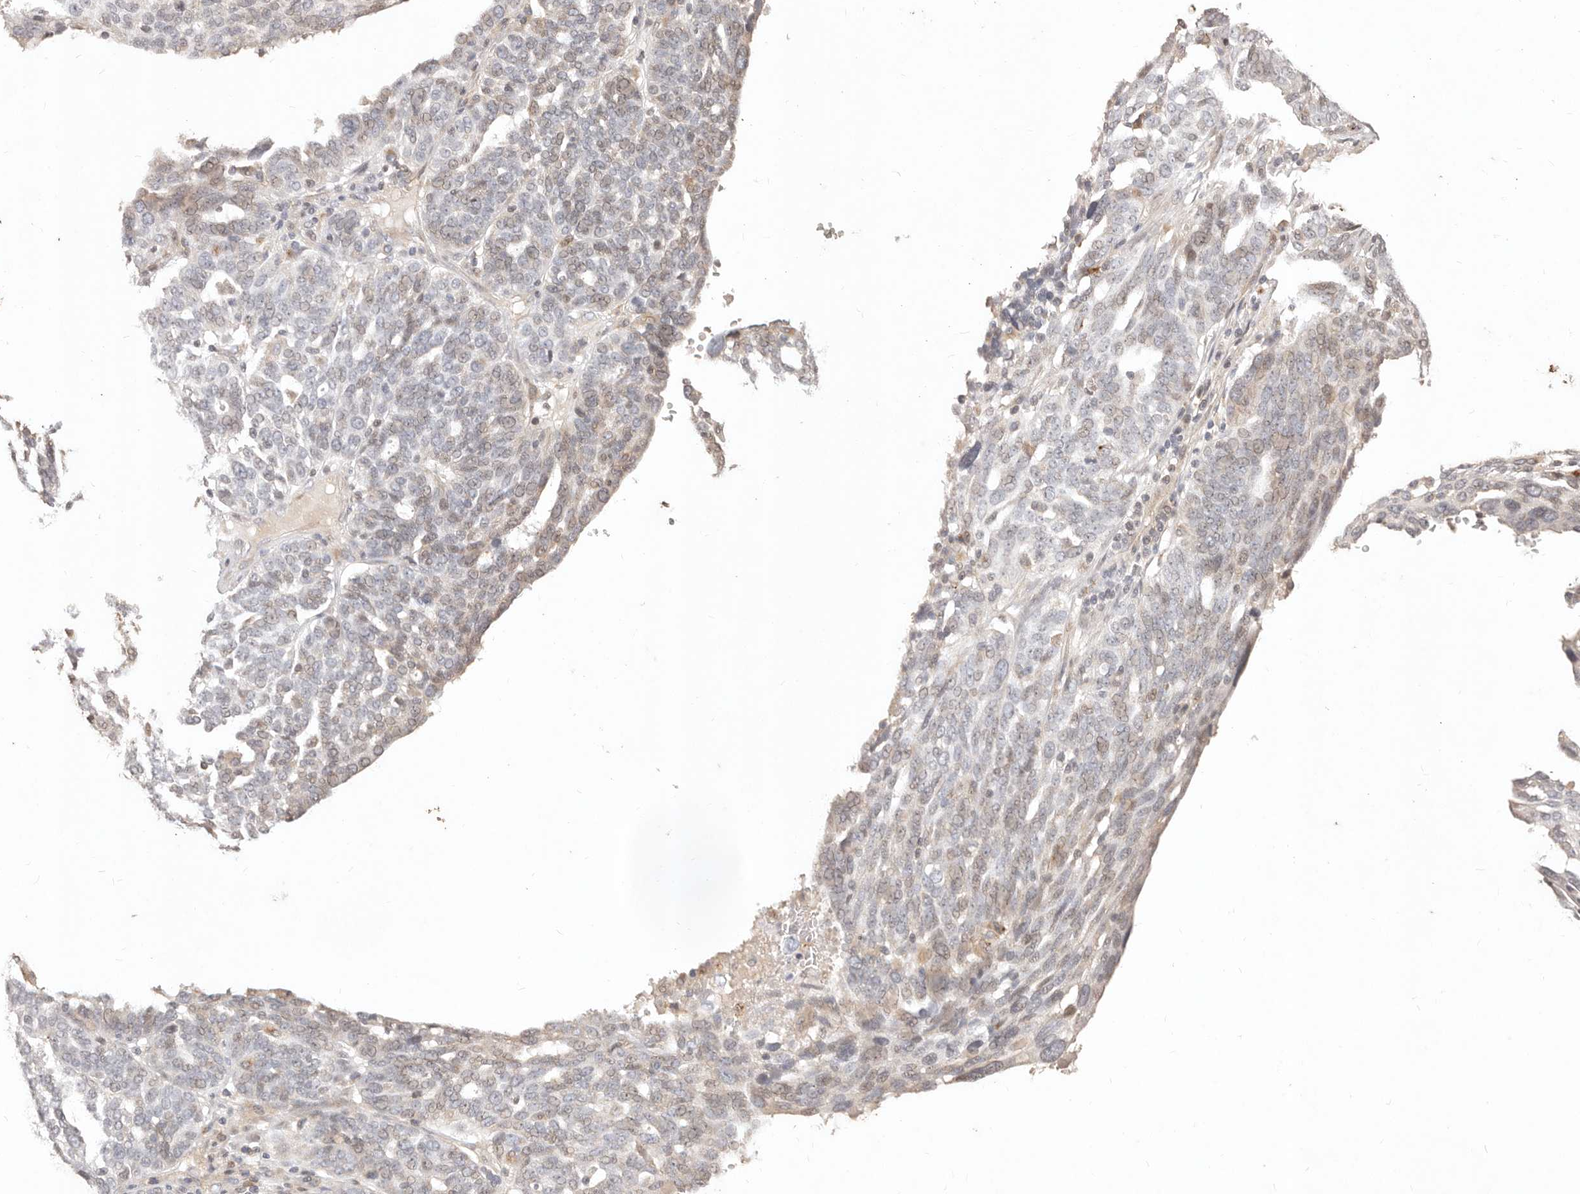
{"staining": {"intensity": "weak", "quantity": "<25%", "location": "cytoplasmic/membranous,nuclear"}, "tissue": "ovarian cancer", "cell_type": "Tumor cells", "image_type": "cancer", "snomed": [{"axis": "morphology", "description": "Cystadenocarcinoma, serous, NOS"}, {"axis": "topography", "description": "Ovary"}], "caption": "DAB (3,3'-diaminobenzidine) immunohistochemical staining of human ovarian cancer shows no significant positivity in tumor cells.", "gene": "KIF9", "patient": {"sex": "female", "age": 59}}